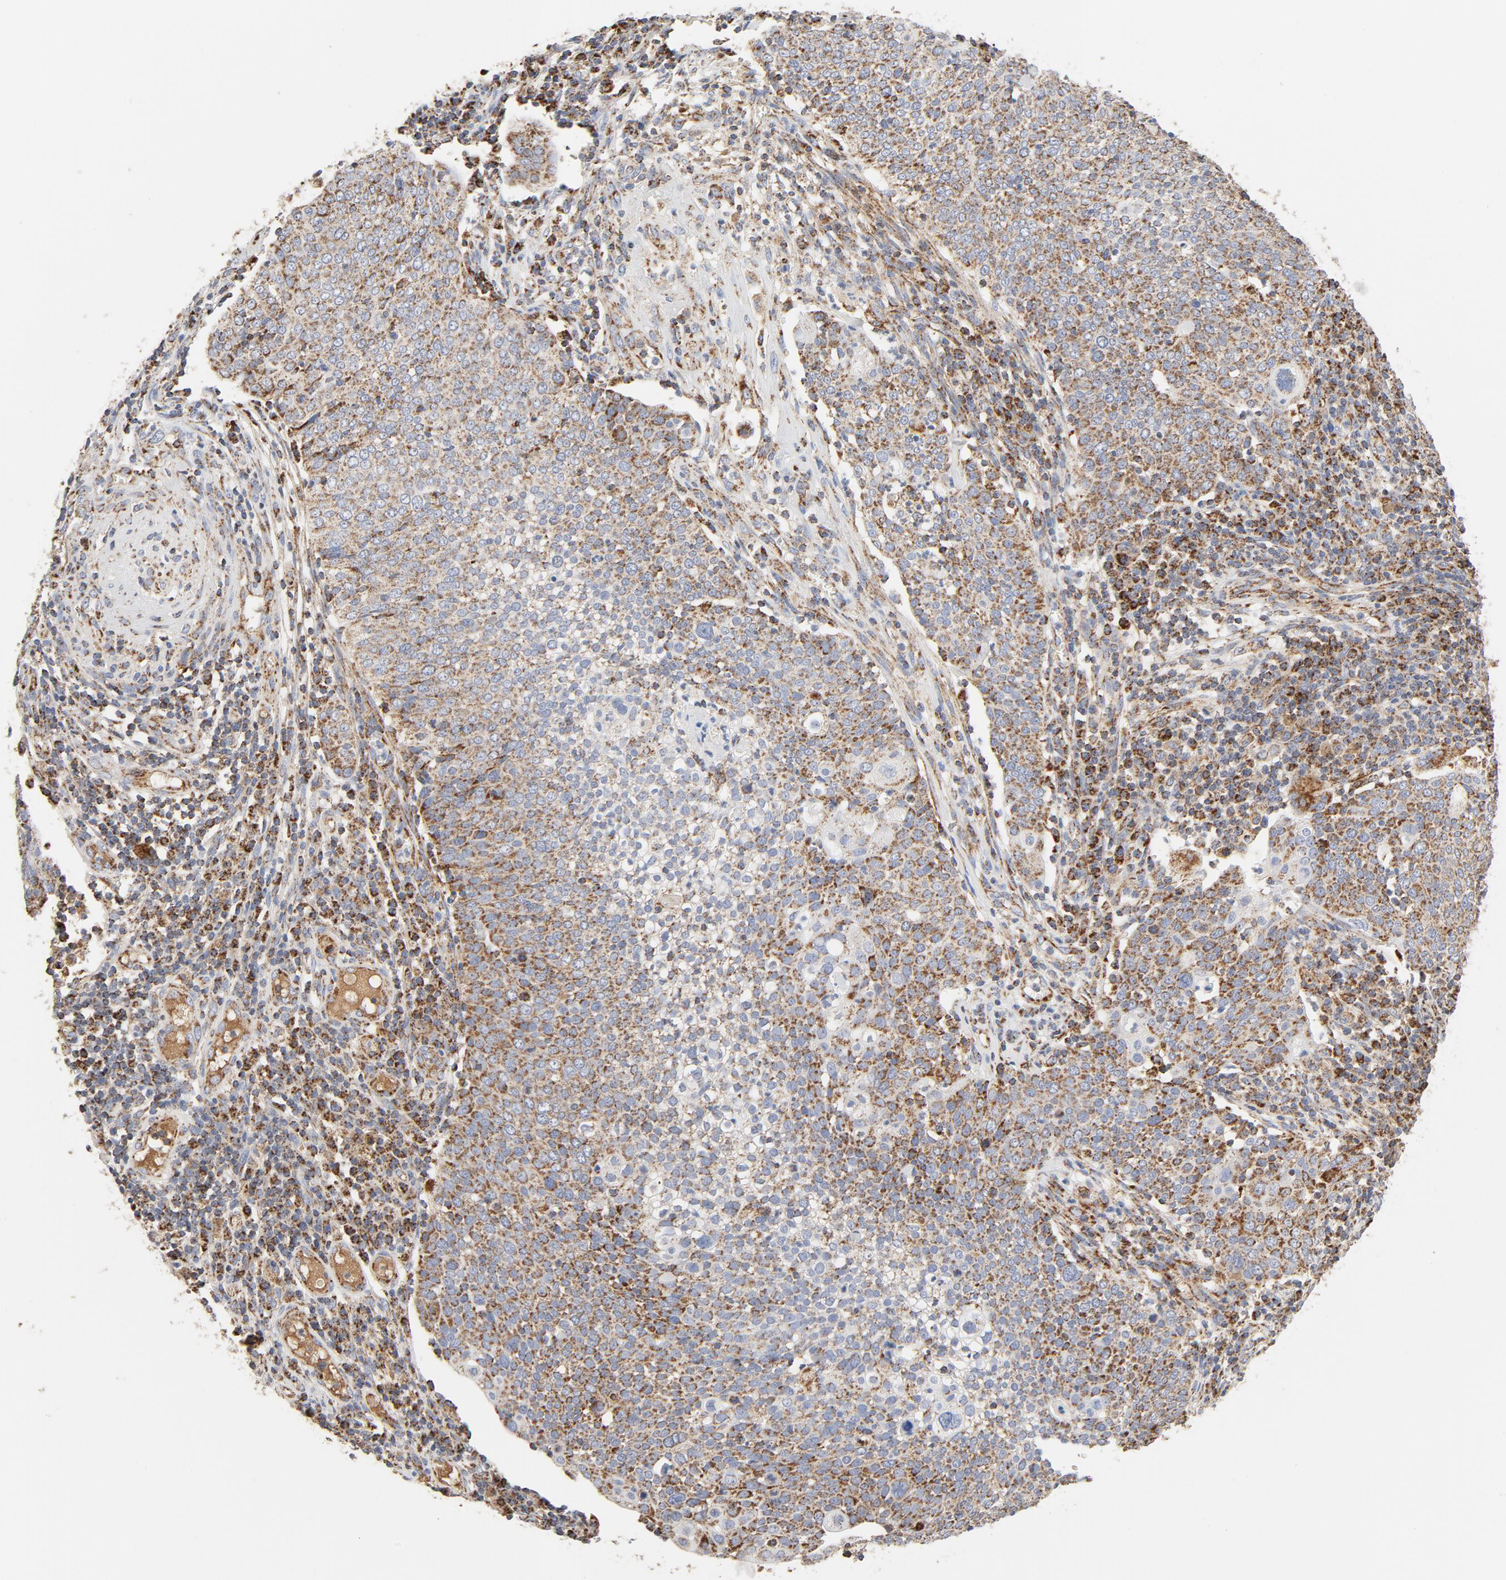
{"staining": {"intensity": "moderate", "quantity": ">75%", "location": "cytoplasmic/membranous"}, "tissue": "cervical cancer", "cell_type": "Tumor cells", "image_type": "cancer", "snomed": [{"axis": "morphology", "description": "Squamous cell carcinoma, NOS"}, {"axis": "topography", "description": "Cervix"}], "caption": "Brown immunohistochemical staining in squamous cell carcinoma (cervical) exhibits moderate cytoplasmic/membranous staining in approximately >75% of tumor cells.", "gene": "PCNX4", "patient": {"sex": "female", "age": 40}}